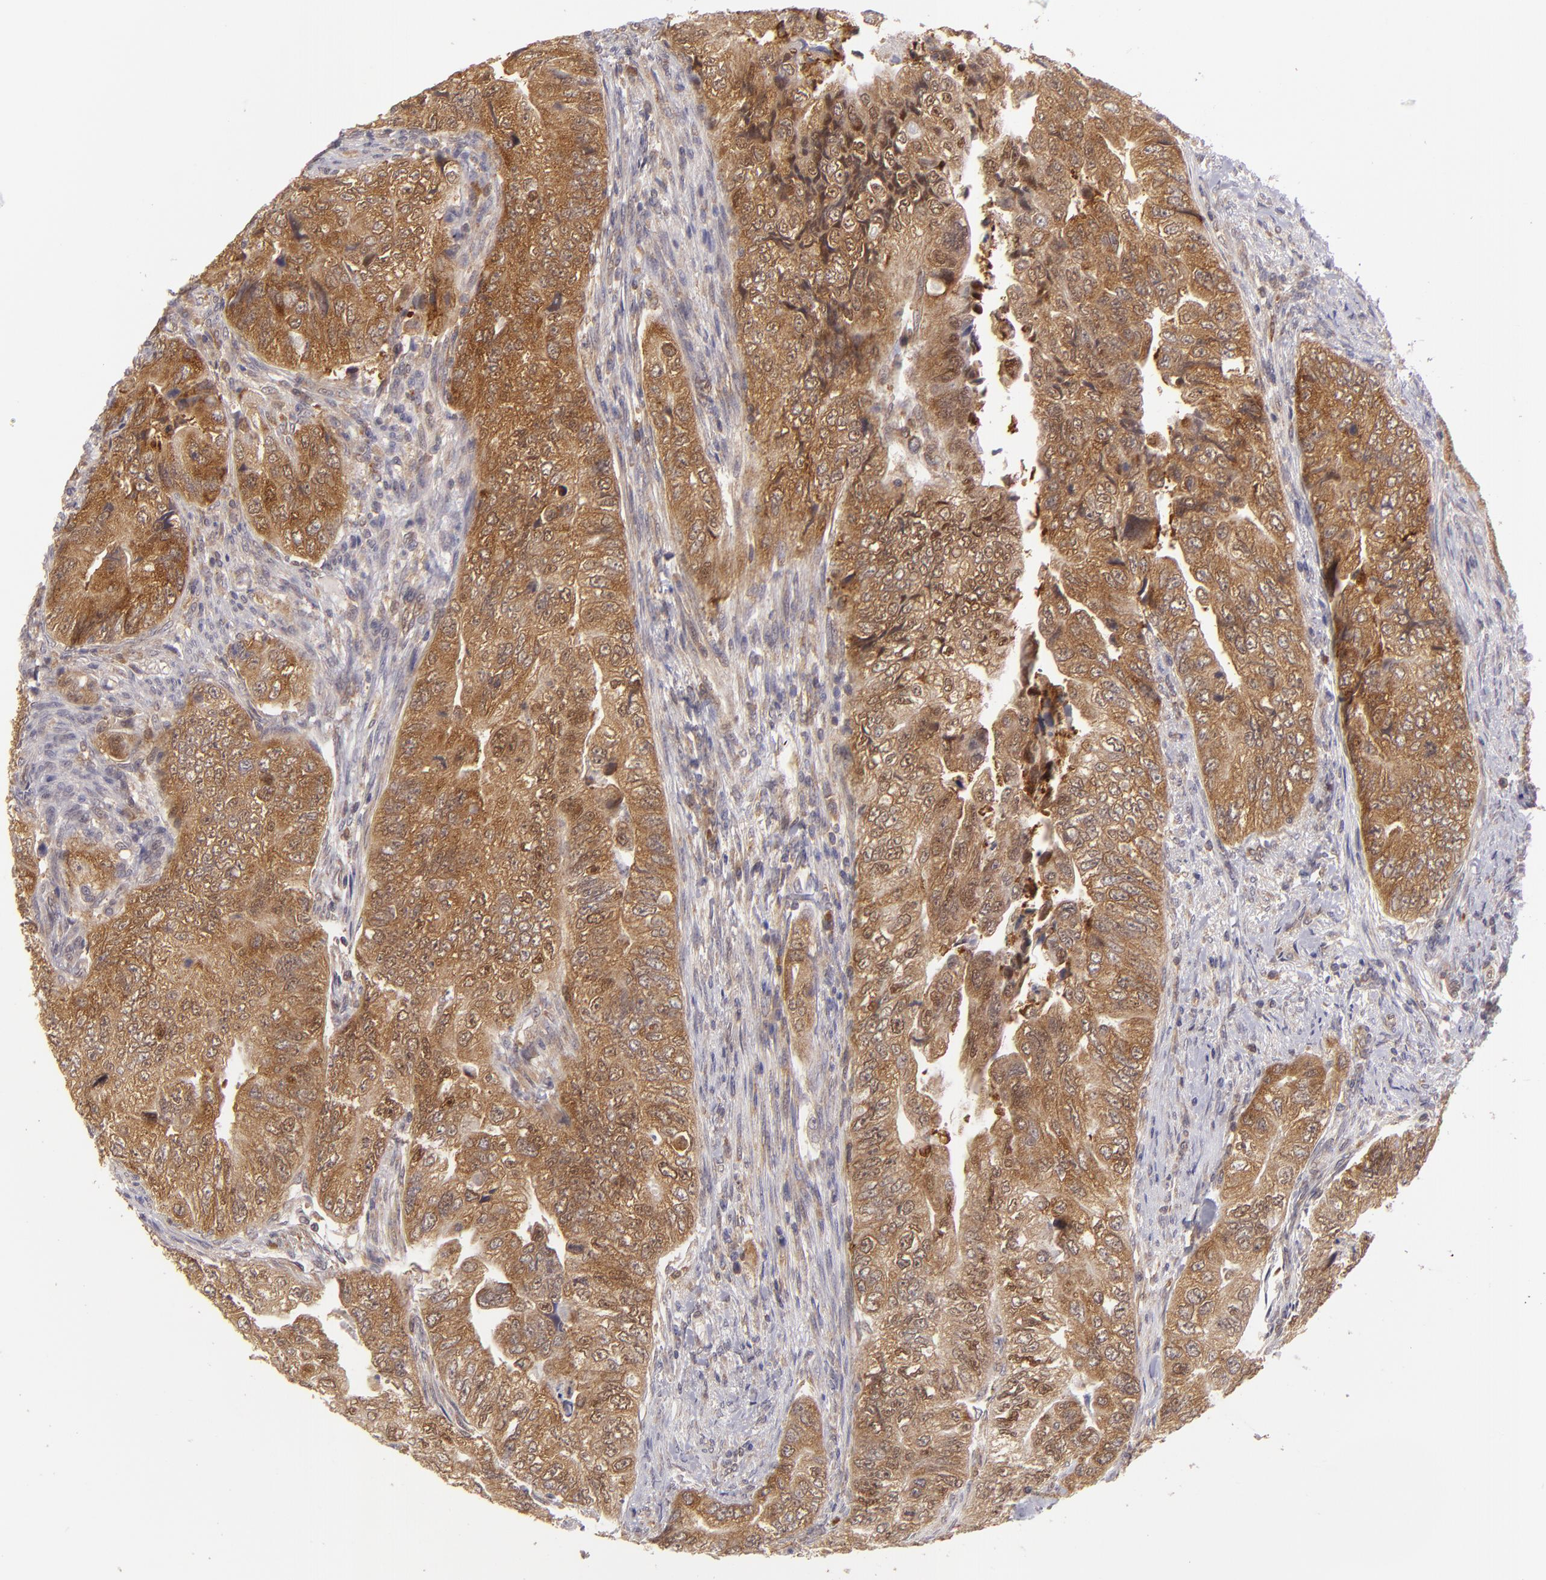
{"staining": {"intensity": "strong", "quantity": ">75%", "location": "cytoplasmic/membranous"}, "tissue": "colorectal cancer", "cell_type": "Tumor cells", "image_type": "cancer", "snomed": [{"axis": "morphology", "description": "Adenocarcinoma, NOS"}, {"axis": "topography", "description": "Colon"}], "caption": "This histopathology image reveals adenocarcinoma (colorectal) stained with immunohistochemistry (IHC) to label a protein in brown. The cytoplasmic/membranous of tumor cells show strong positivity for the protein. Nuclei are counter-stained blue.", "gene": "PTPN13", "patient": {"sex": "female", "age": 11}}